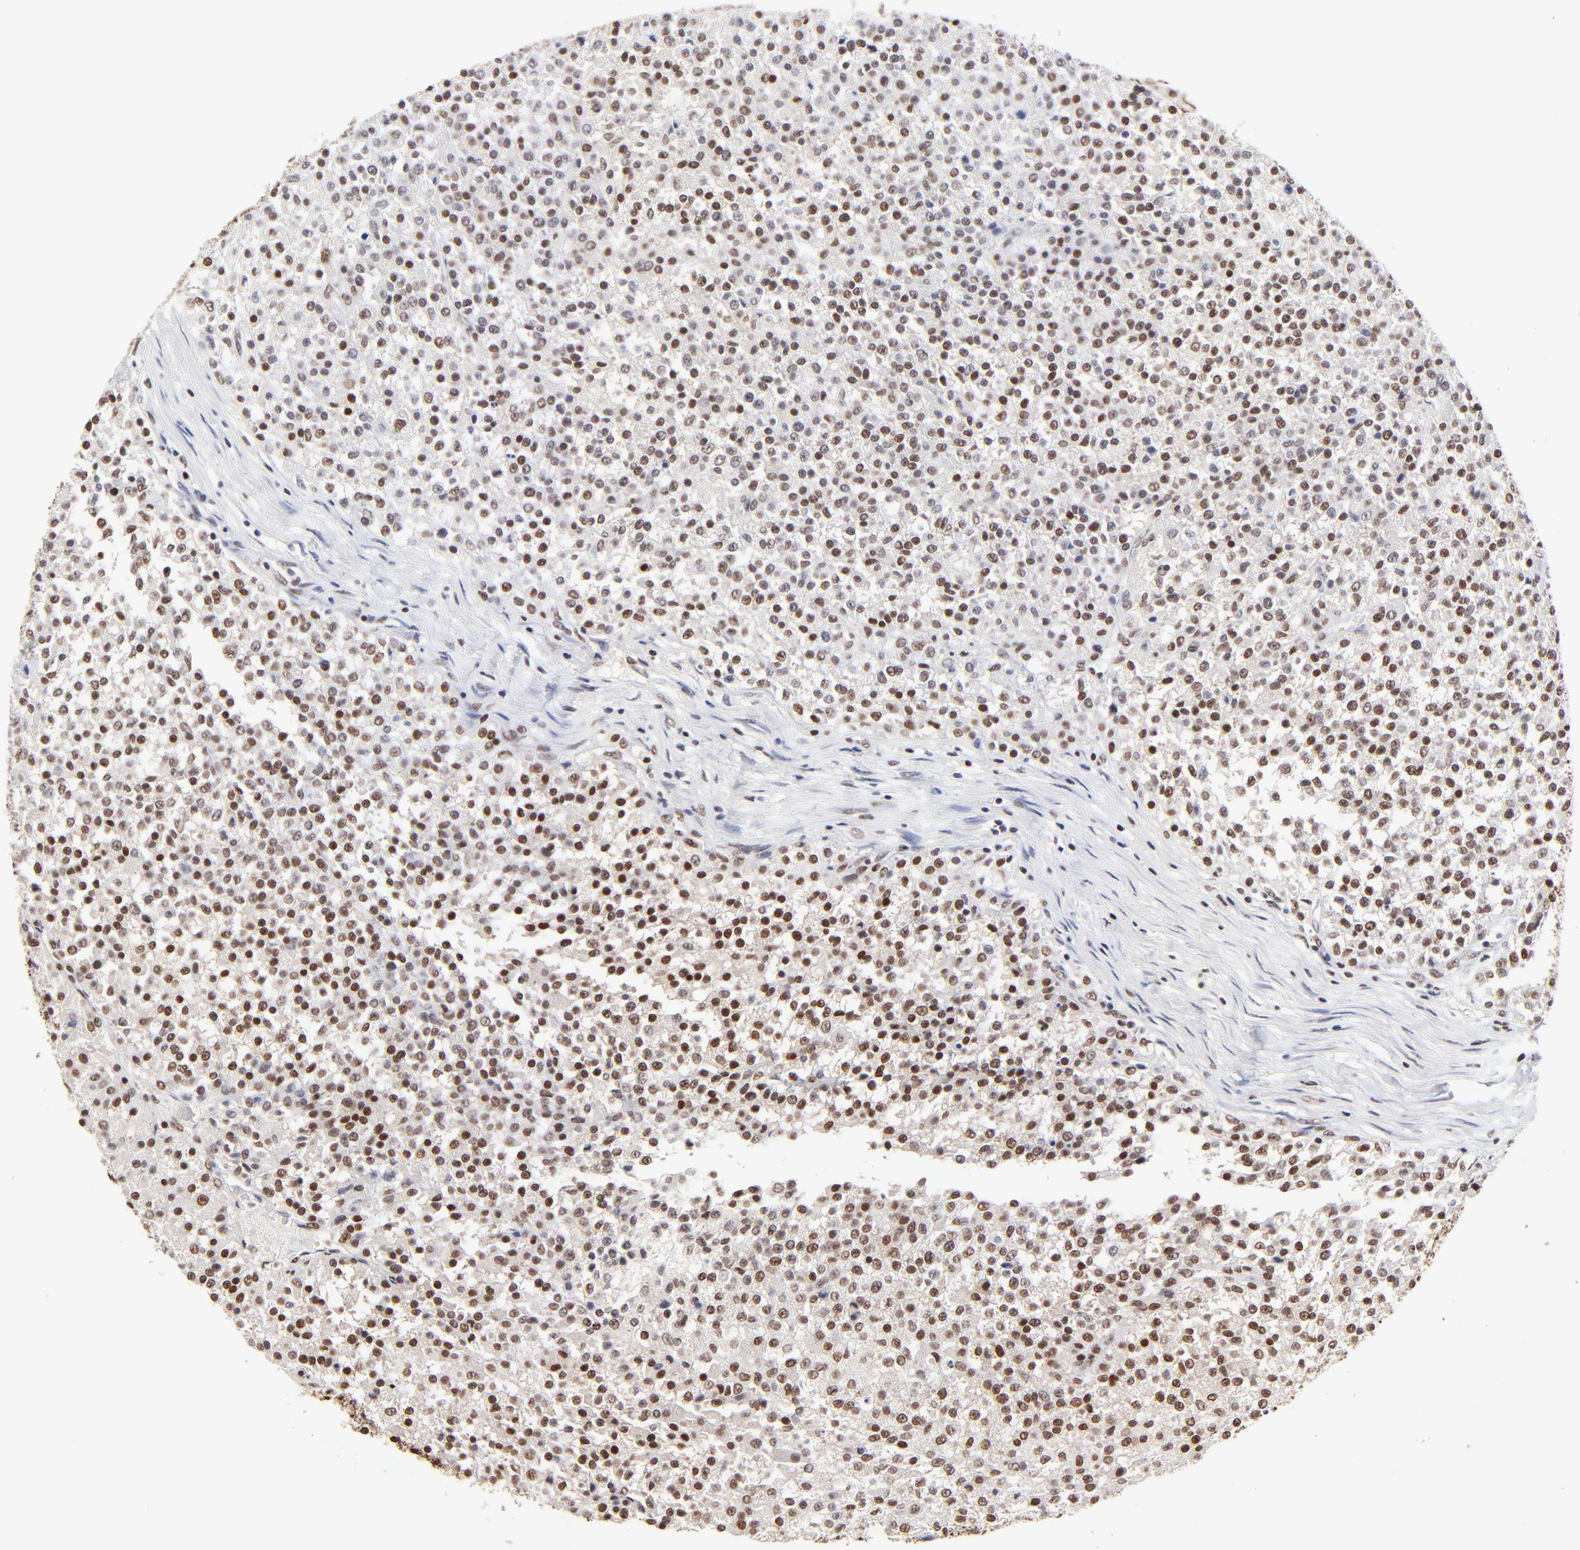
{"staining": {"intensity": "strong", "quantity": ">75%", "location": "nuclear"}, "tissue": "testis cancer", "cell_type": "Tumor cells", "image_type": "cancer", "snomed": [{"axis": "morphology", "description": "Seminoma, NOS"}, {"axis": "topography", "description": "Testis"}], "caption": "Testis cancer (seminoma) stained with immunohistochemistry (IHC) reveals strong nuclear positivity in approximately >75% of tumor cells. The protein is stained brown, and the nuclei are stained in blue (DAB IHC with brightfield microscopy, high magnification).", "gene": "ZMYM3", "patient": {"sex": "male", "age": 59}}